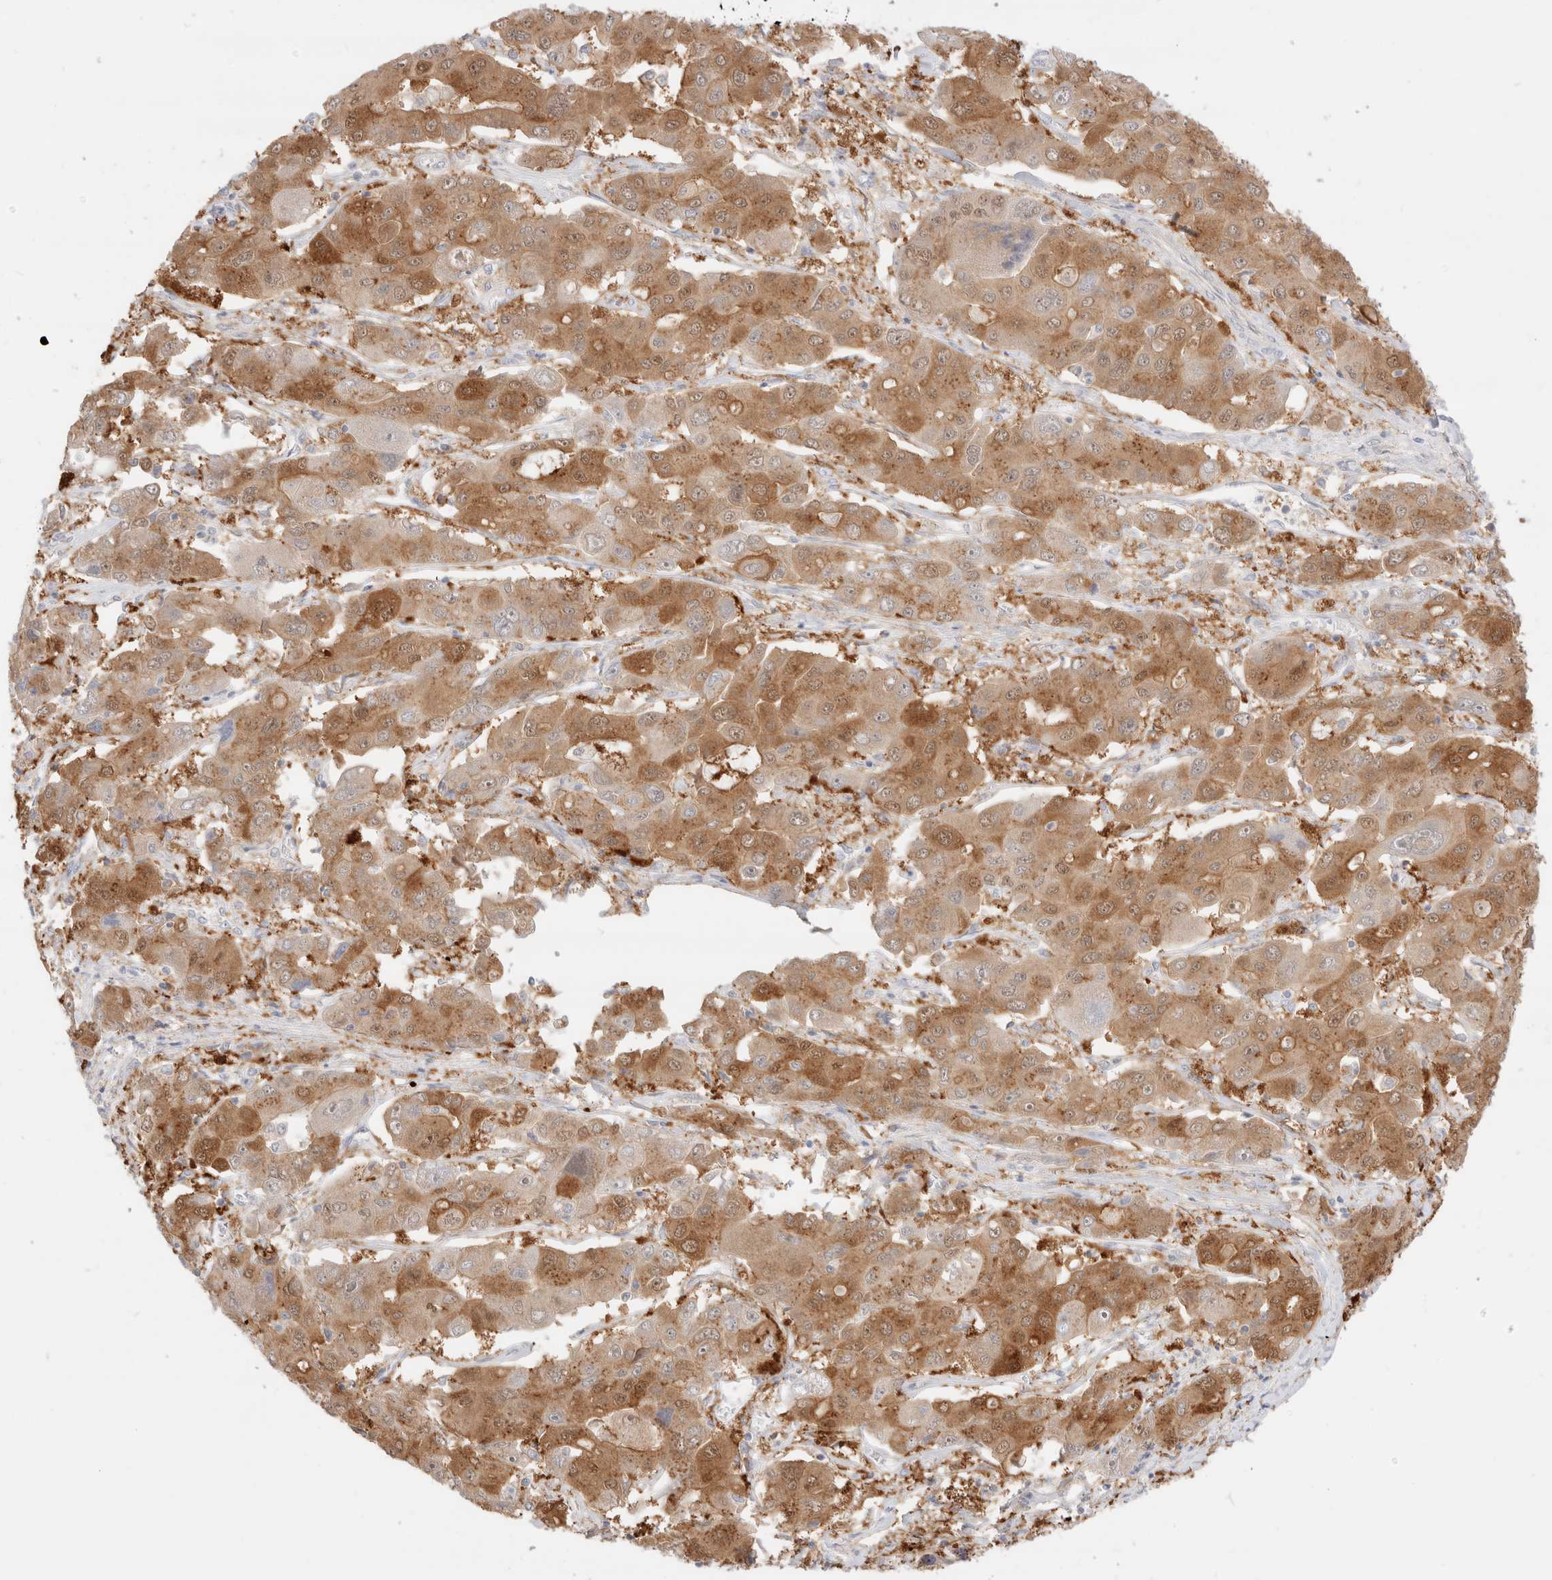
{"staining": {"intensity": "moderate", "quantity": ">75%", "location": "cytoplasmic/membranous"}, "tissue": "liver cancer", "cell_type": "Tumor cells", "image_type": "cancer", "snomed": [{"axis": "morphology", "description": "Cholangiocarcinoma"}, {"axis": "topography", "description": "Liver"}], "caption": "Liver cholangiocarcinoma was stained to show a protein in brown. There is medium levels of moderate cytoplasmic/membranous staining in about >75% of tumor cells.", "gene": "EFCAB13", "patient": {"sex": "male", "age": 67}}